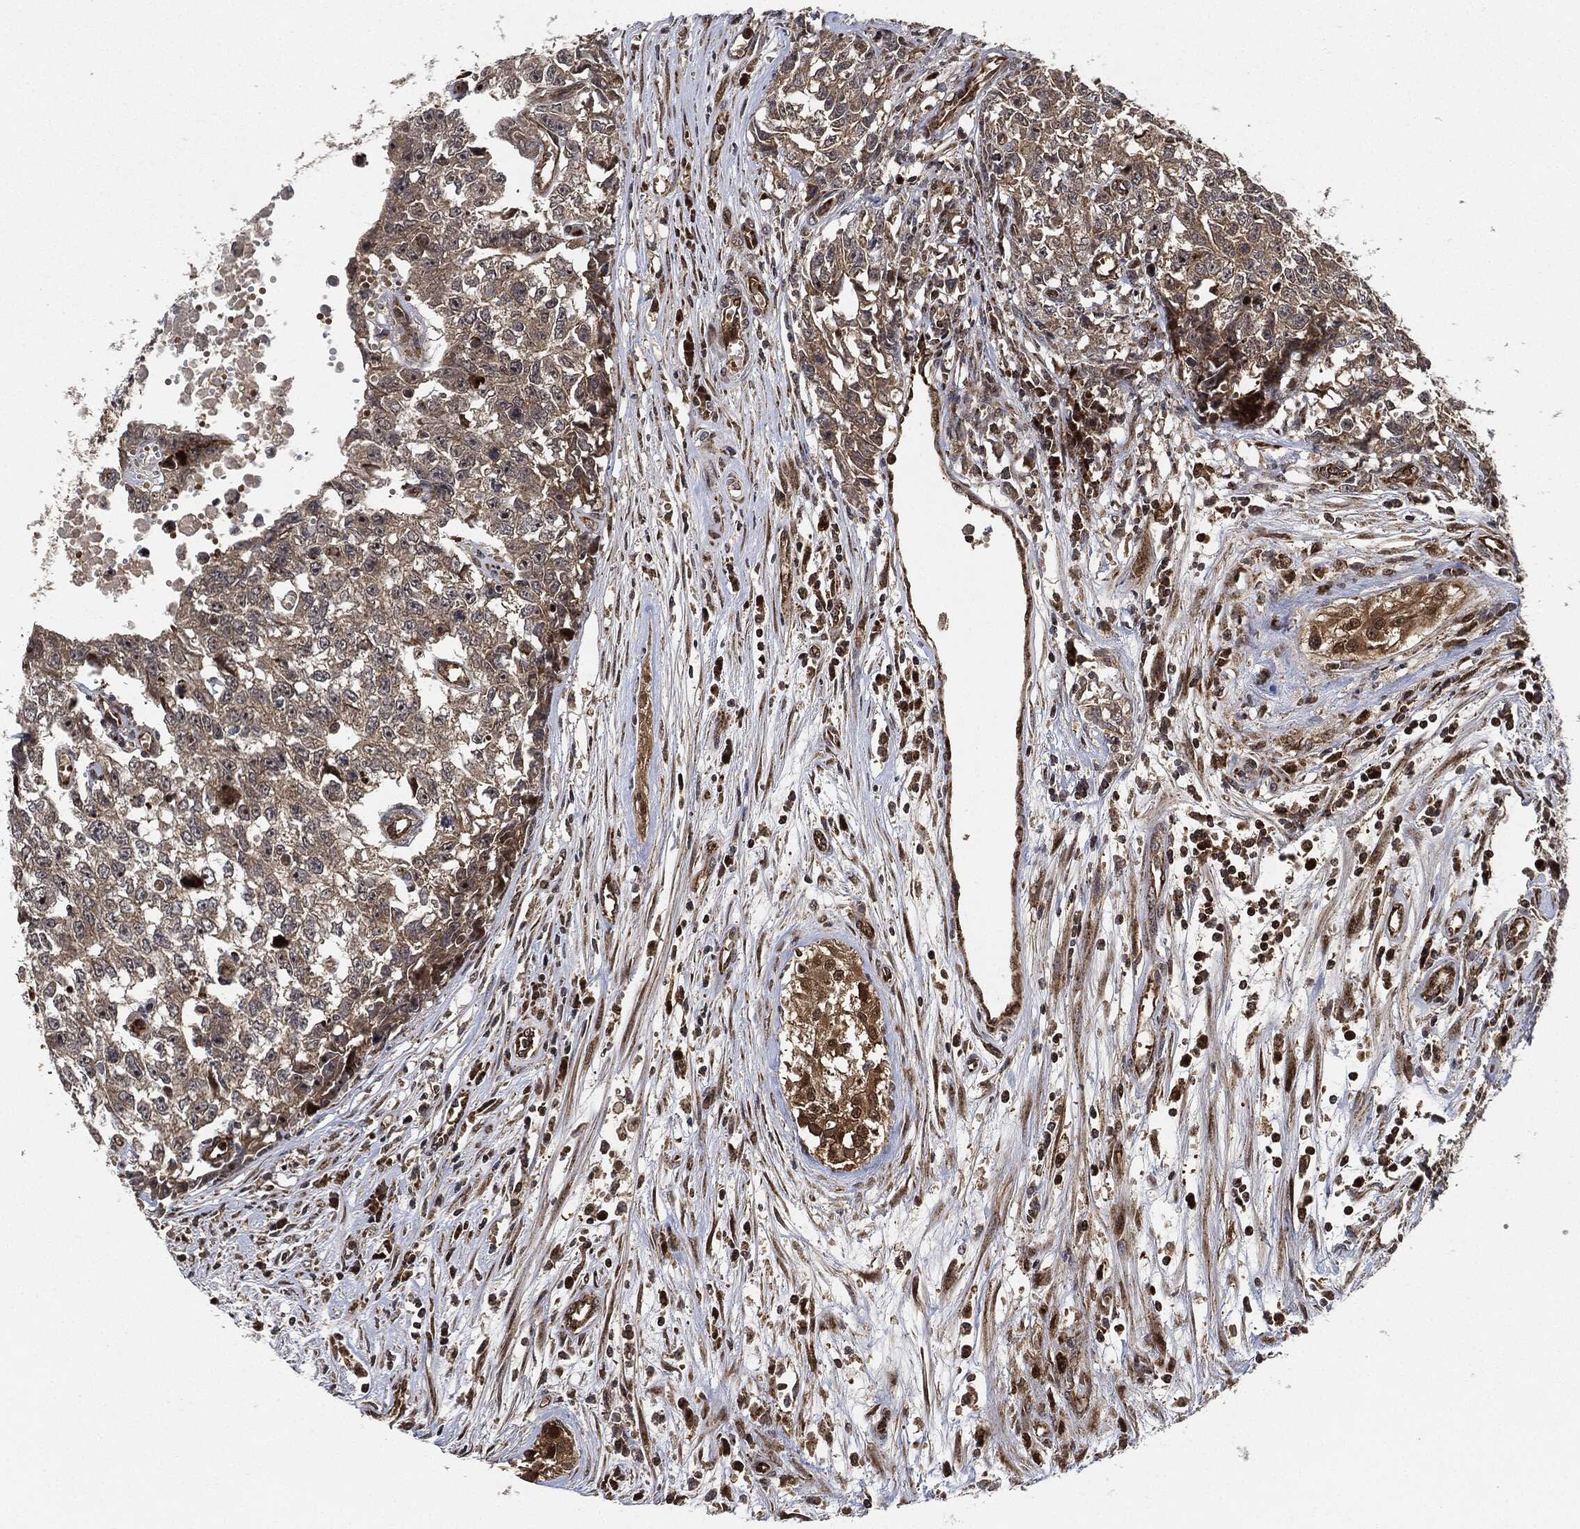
{"staining": {"intensity": "weak", "quantity": ">75%", "location": "cytoplasmic/membranous"}, "tissue": "testis cancer", "cell_type": "Tumor cells", "image_type": "cancer", "snomed": [{"axis": "morphology", "description": "Seminoma, NOS"}, {"axis": "morphology", "description": "Carcinoma, Embryonal, NOS"}, {"axis": "topography", "description": "Testis"}], "caption": "Seminoma (testis) stained with DAB IHC exhibits low levels of weak cytoplasmic/membranous expression in approximately >75% of tumor cells.", "gene": "RNASEL", "patient": {"sex": "male", "age": 22}}